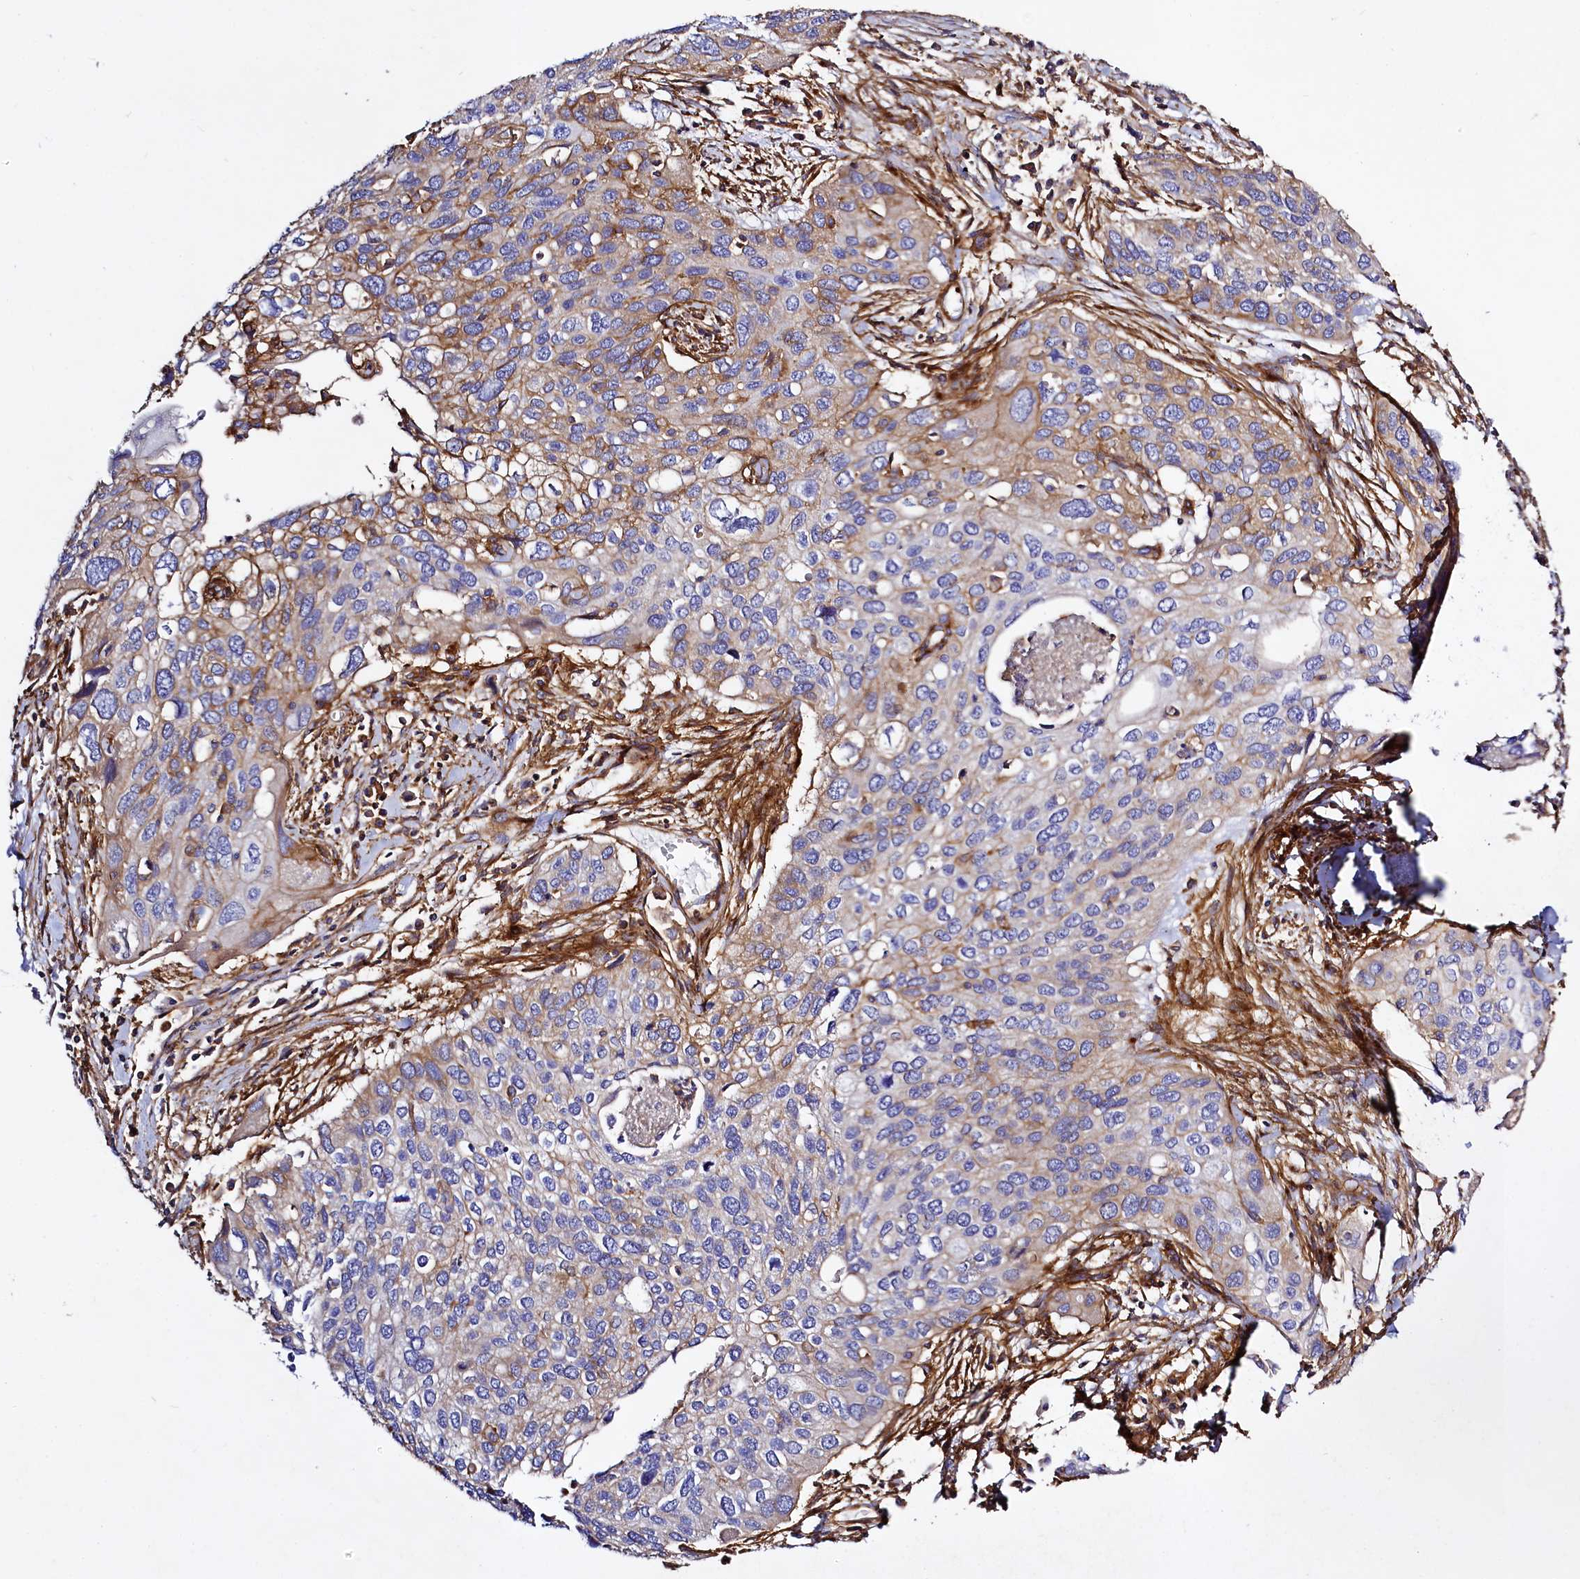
{"staining": {"intensity": "moderate", "quantity": "<25%", "location": "cytoplasmic/membranous"}, "tissue": "cervical cancer", "cell_type": "Tumor cells", "image_type": "cancer", "snomed": [{"axis": "morphology", "description": "Squamous cell carcinoma, NOS"}, {"axis": "topography", "description": "Cervix"}], "caption": "Cervical squamous cell carcinoma tissue shows moderate cytoplasmic/membranous positivity in about <25% of tumor cells The protein of interest is shown in brown color, while the nuclei are stained blue.", "gene": "ANO6", "patient": {"sex": "female", "age": 55}}